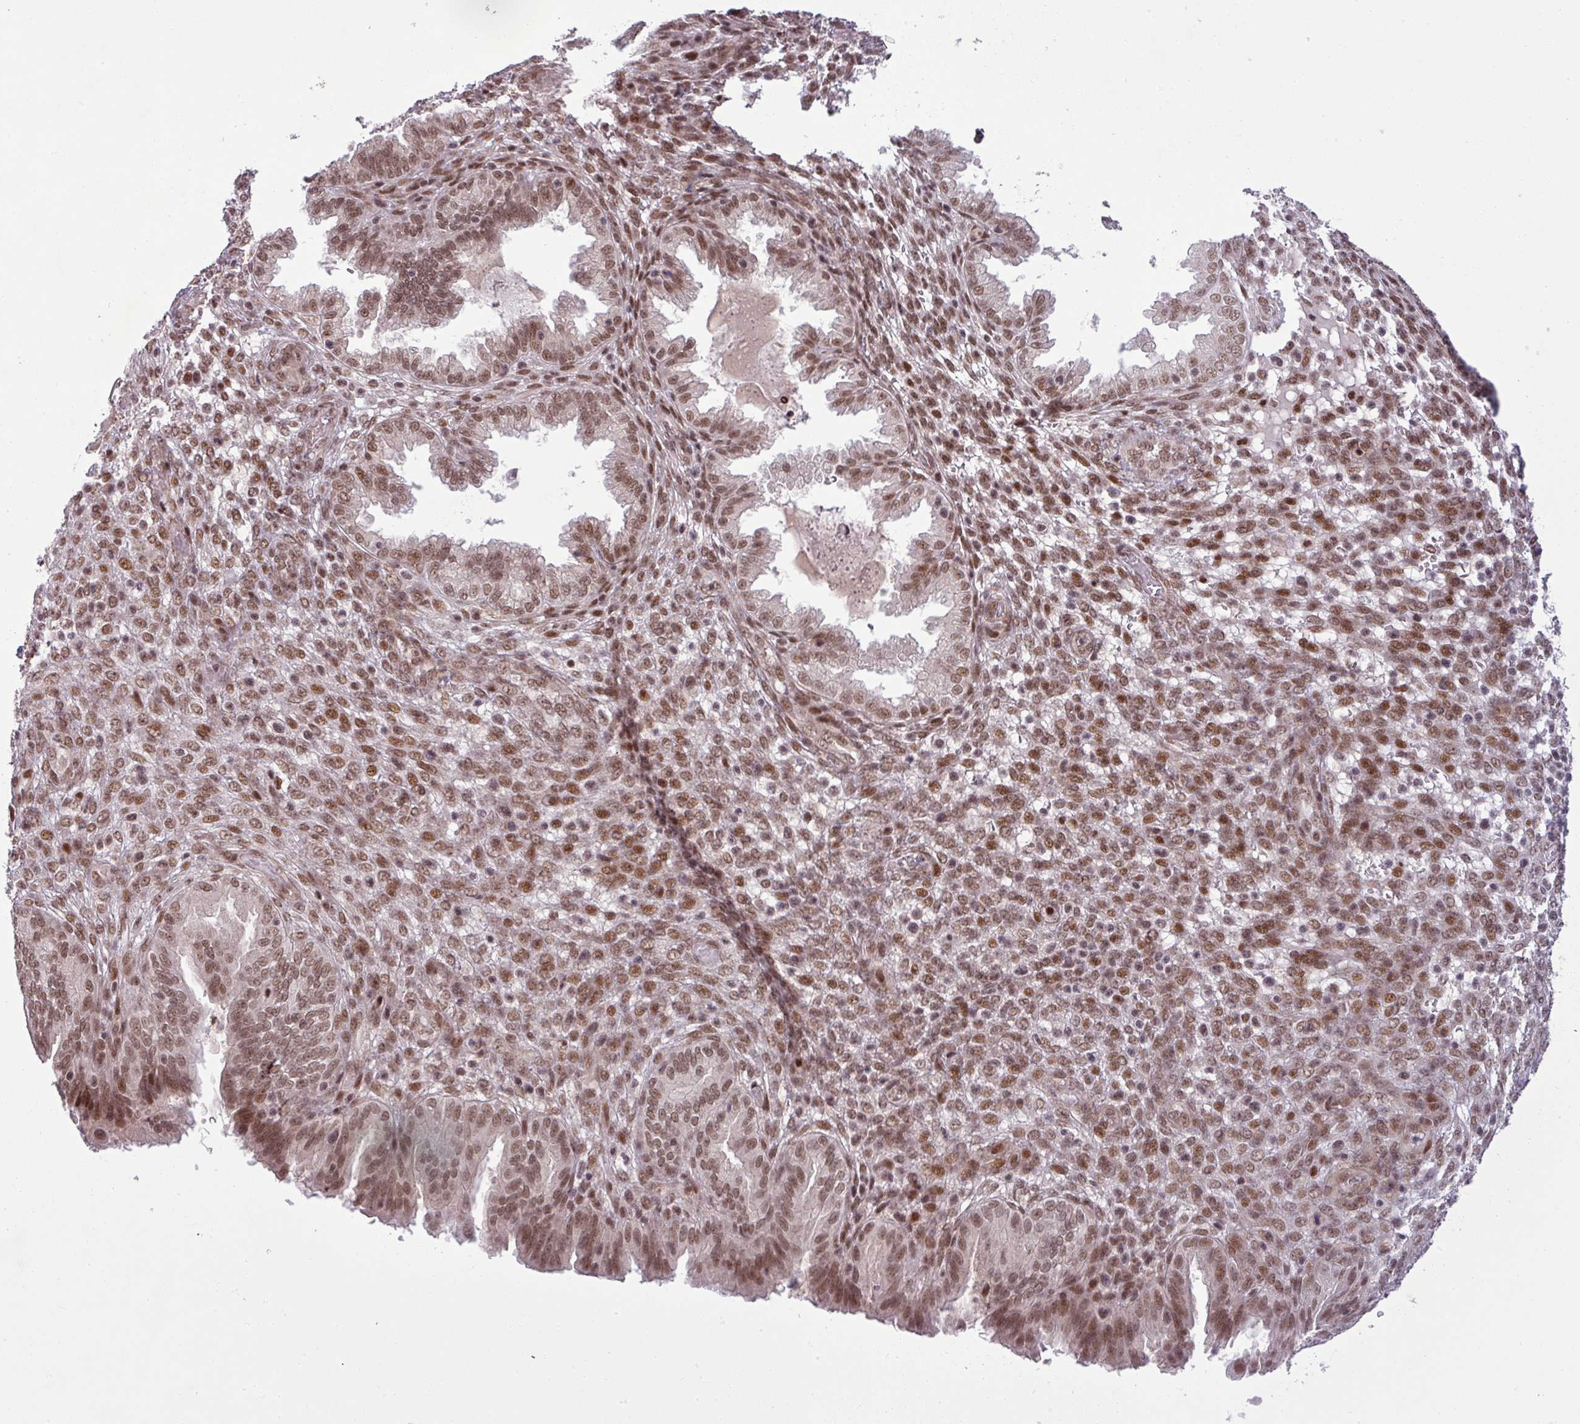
{"staining": {"intensity": "moderate", "quantity": ">75%", "location": "nuclear"}, "tissue": "endometrium", "cell_type": "Cells in endometrial stroma", "image_type": "normal", "snomed": [{"axis": "morphology", "description": "Normal tissue, NOS"}, {"axis": "topography", "description": "Endometrium"}], "caption": "Immunohistochemistry histopathology image of unremarkable endometrium: human endometrium stained using IHC reveals medium levels of moderate protein expression localized specifically in the nuclear of cells in endometrial stroma, appearing as a nuclear brown color.", "gene": "PTPN20", "patient": {"sex": "female", "age": 33}}